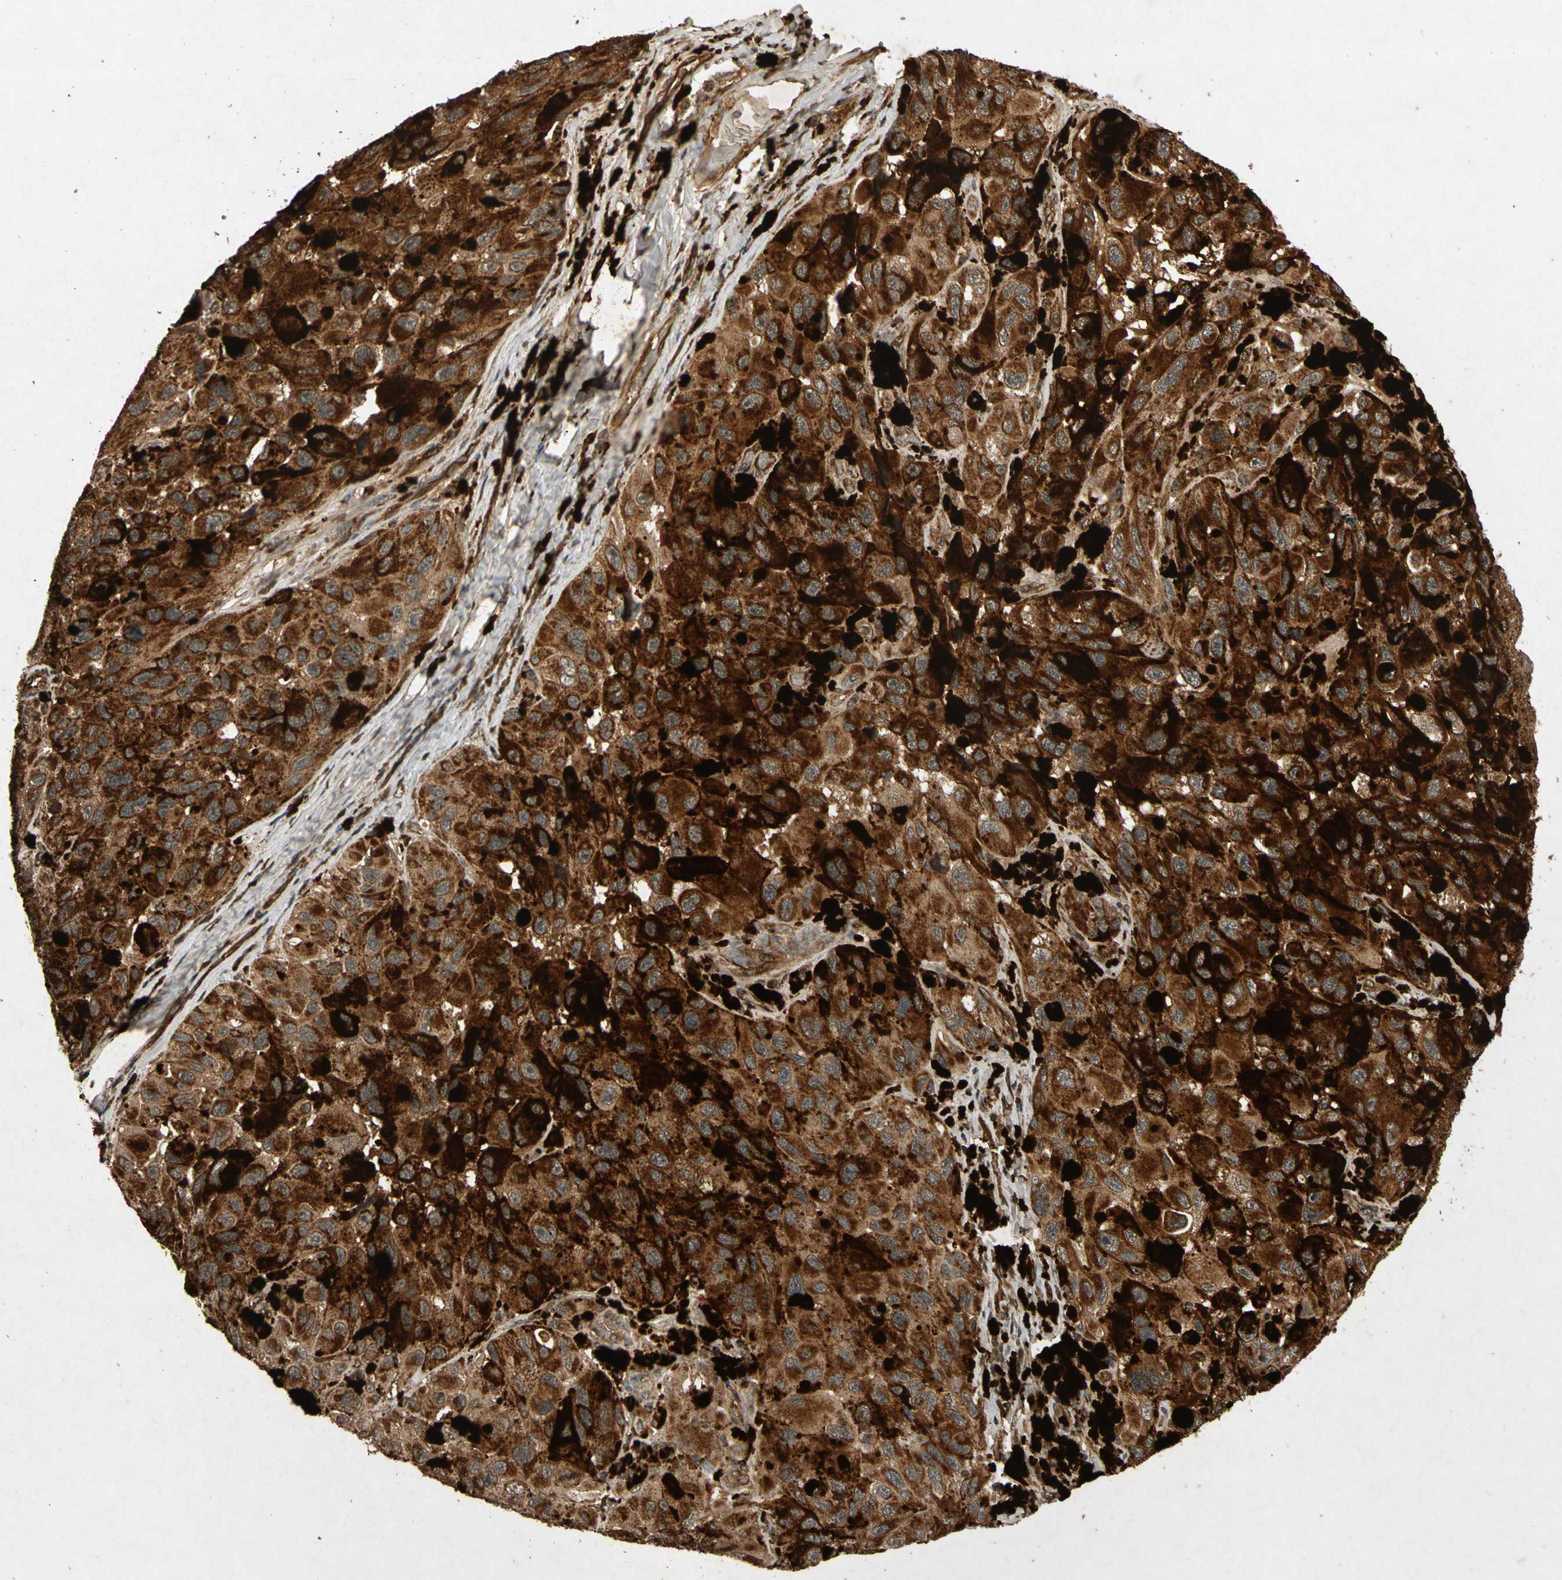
{"staining": {"intensity": "strong", "quantity": ">75%", "location": "cytoplasmic/membranous"}, "tissue": "melanoma", "cell_type": "Tumor cells", "image_type": "cancer", "snomed": [{"axis": "morphology", "description": "Malignant melanoma, NOS"}, {"axis": "topography", "description": "Skin"}], "caption": "An IHC image of tumor tissue is shown. Protein staining in brown labels strong cytoplasmic/membranous positivity in malignant melanoma within tumor cells.", "gene": "TXN2", "patient": {"sex": "female", "age": 73}}